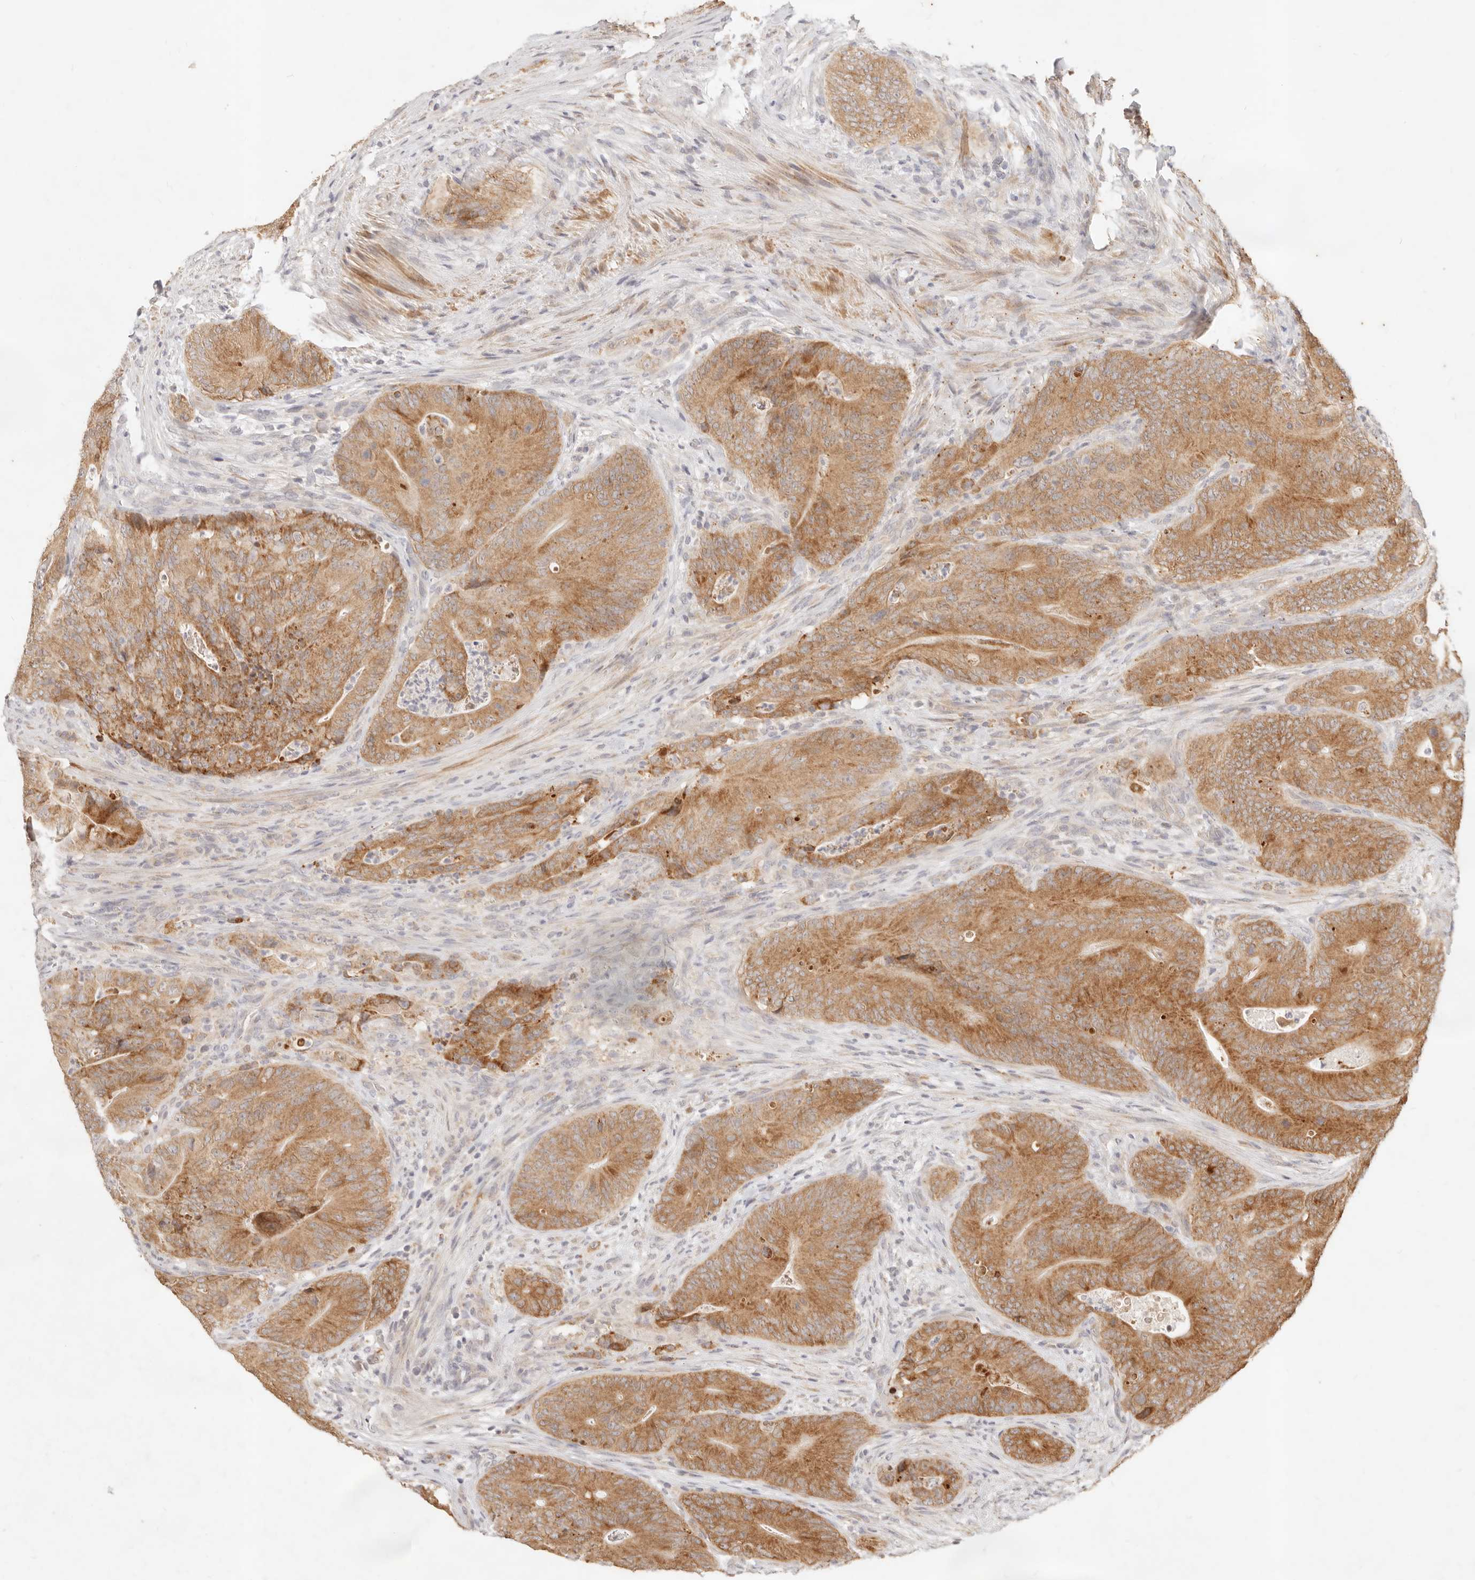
{"staining": {"intensity": "moderate", "quantity": ">75%", "location": "cytoplasmic/membranous"}, "tissue": "colorectal cancer", "cell_type": "Tumor cells", "image_type": "cancer", "snomed": [{"axis": "morphology", "description": "Normal tissue, NOS"}, {"axis": "topography", "description": "Colon"}], "caption": "There is medium levels of moderate cytoplasmic/membranous staining in tumor cells of colorectal cancer, as demonstrated by immunohistochemical staining (brown color).", "gene": "RUBCNL", "patient": {"sex": "female", "age": 82}}